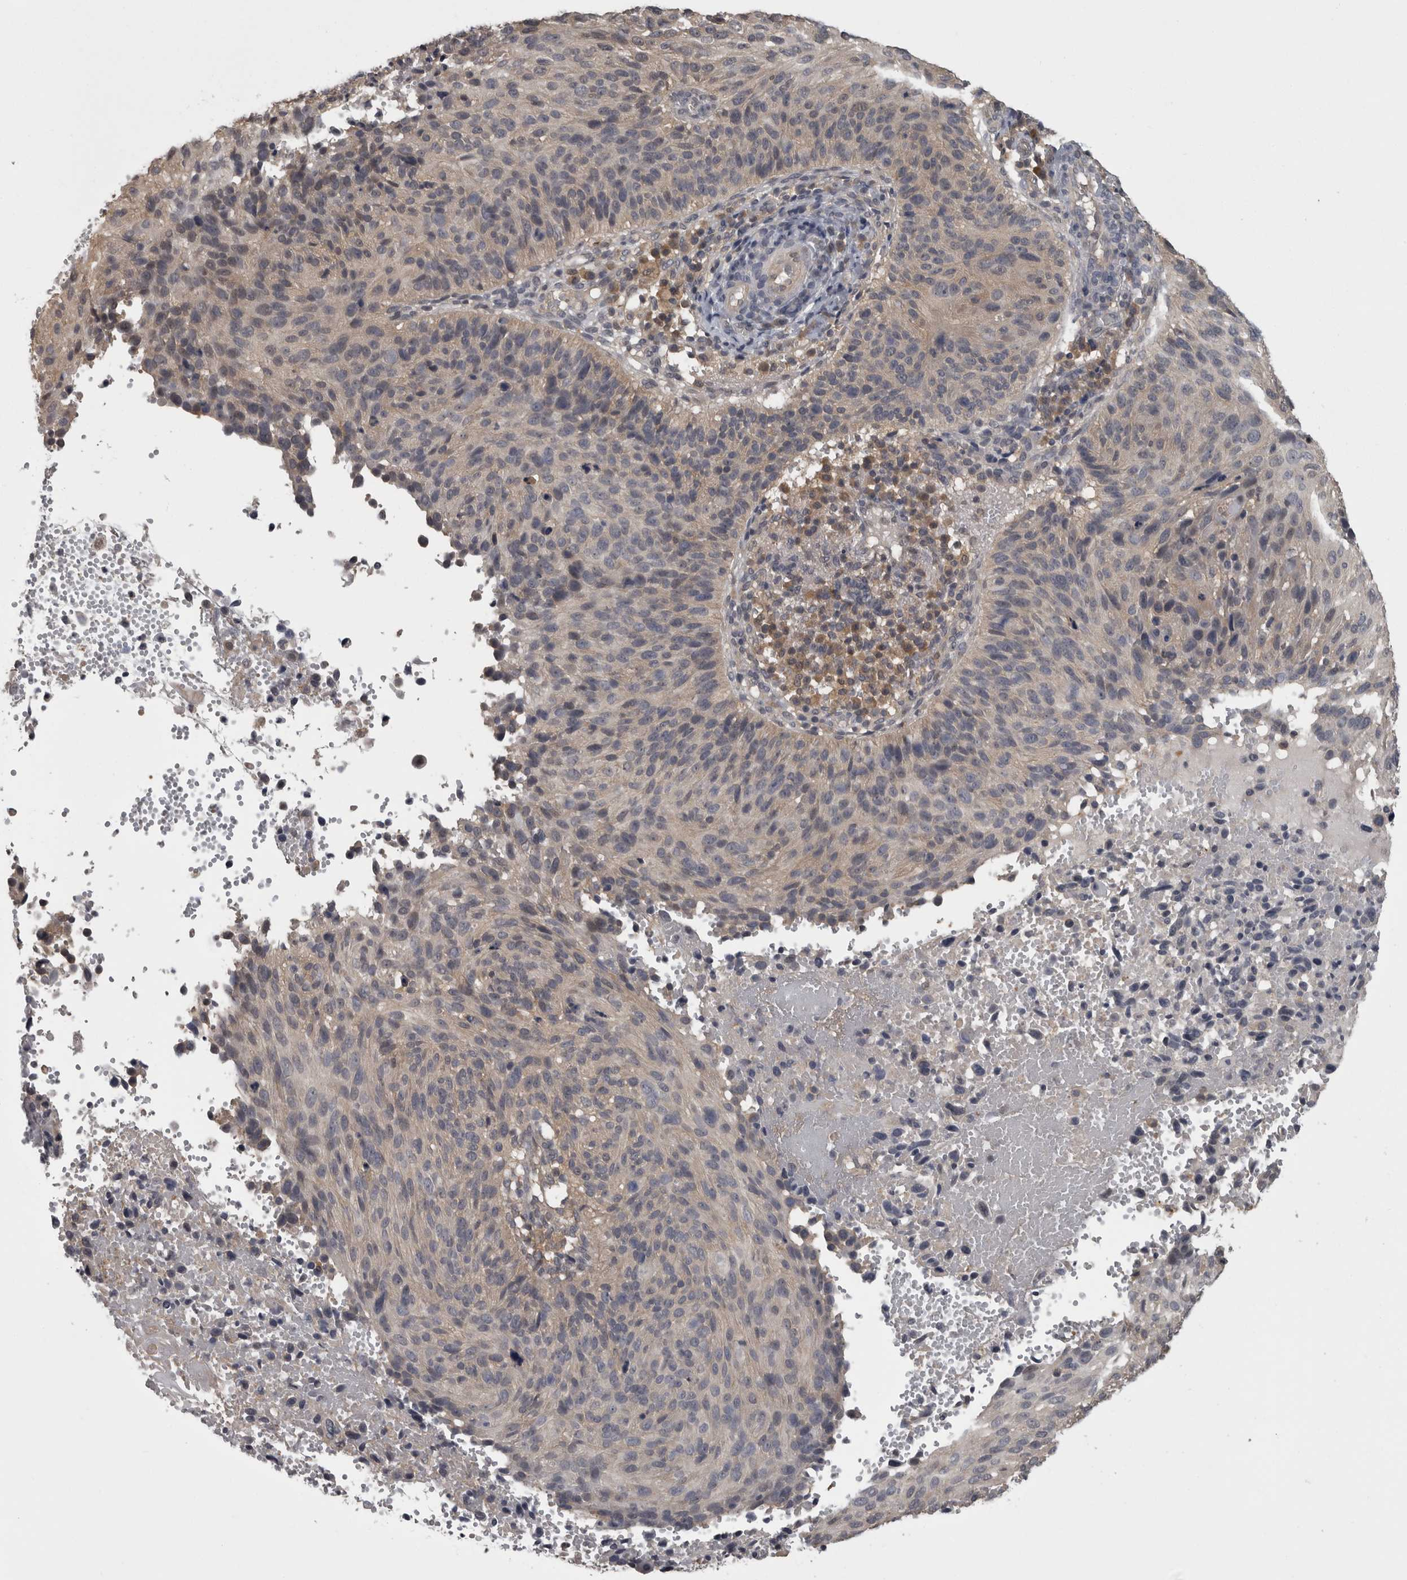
{"staining": {"intensity": "weak", "quantity": "<25%", "location": "cytoplasmic/membranous"}, "tissue": "cervical cancer", "cell_type": "Tumor cells", "image_type": "cancer", "snomed": [{"axis": "morphology", "description": "Squamous cell carcinoma, NOS"}, {"axis": "topography", "description": "Cervix"}], "caption": "Immunohistochemical staining of human cervical cancer reveals no significant positivity in tumor cells.", "gene": "APRT", "patient": {"sex": "female", "age": 74}}